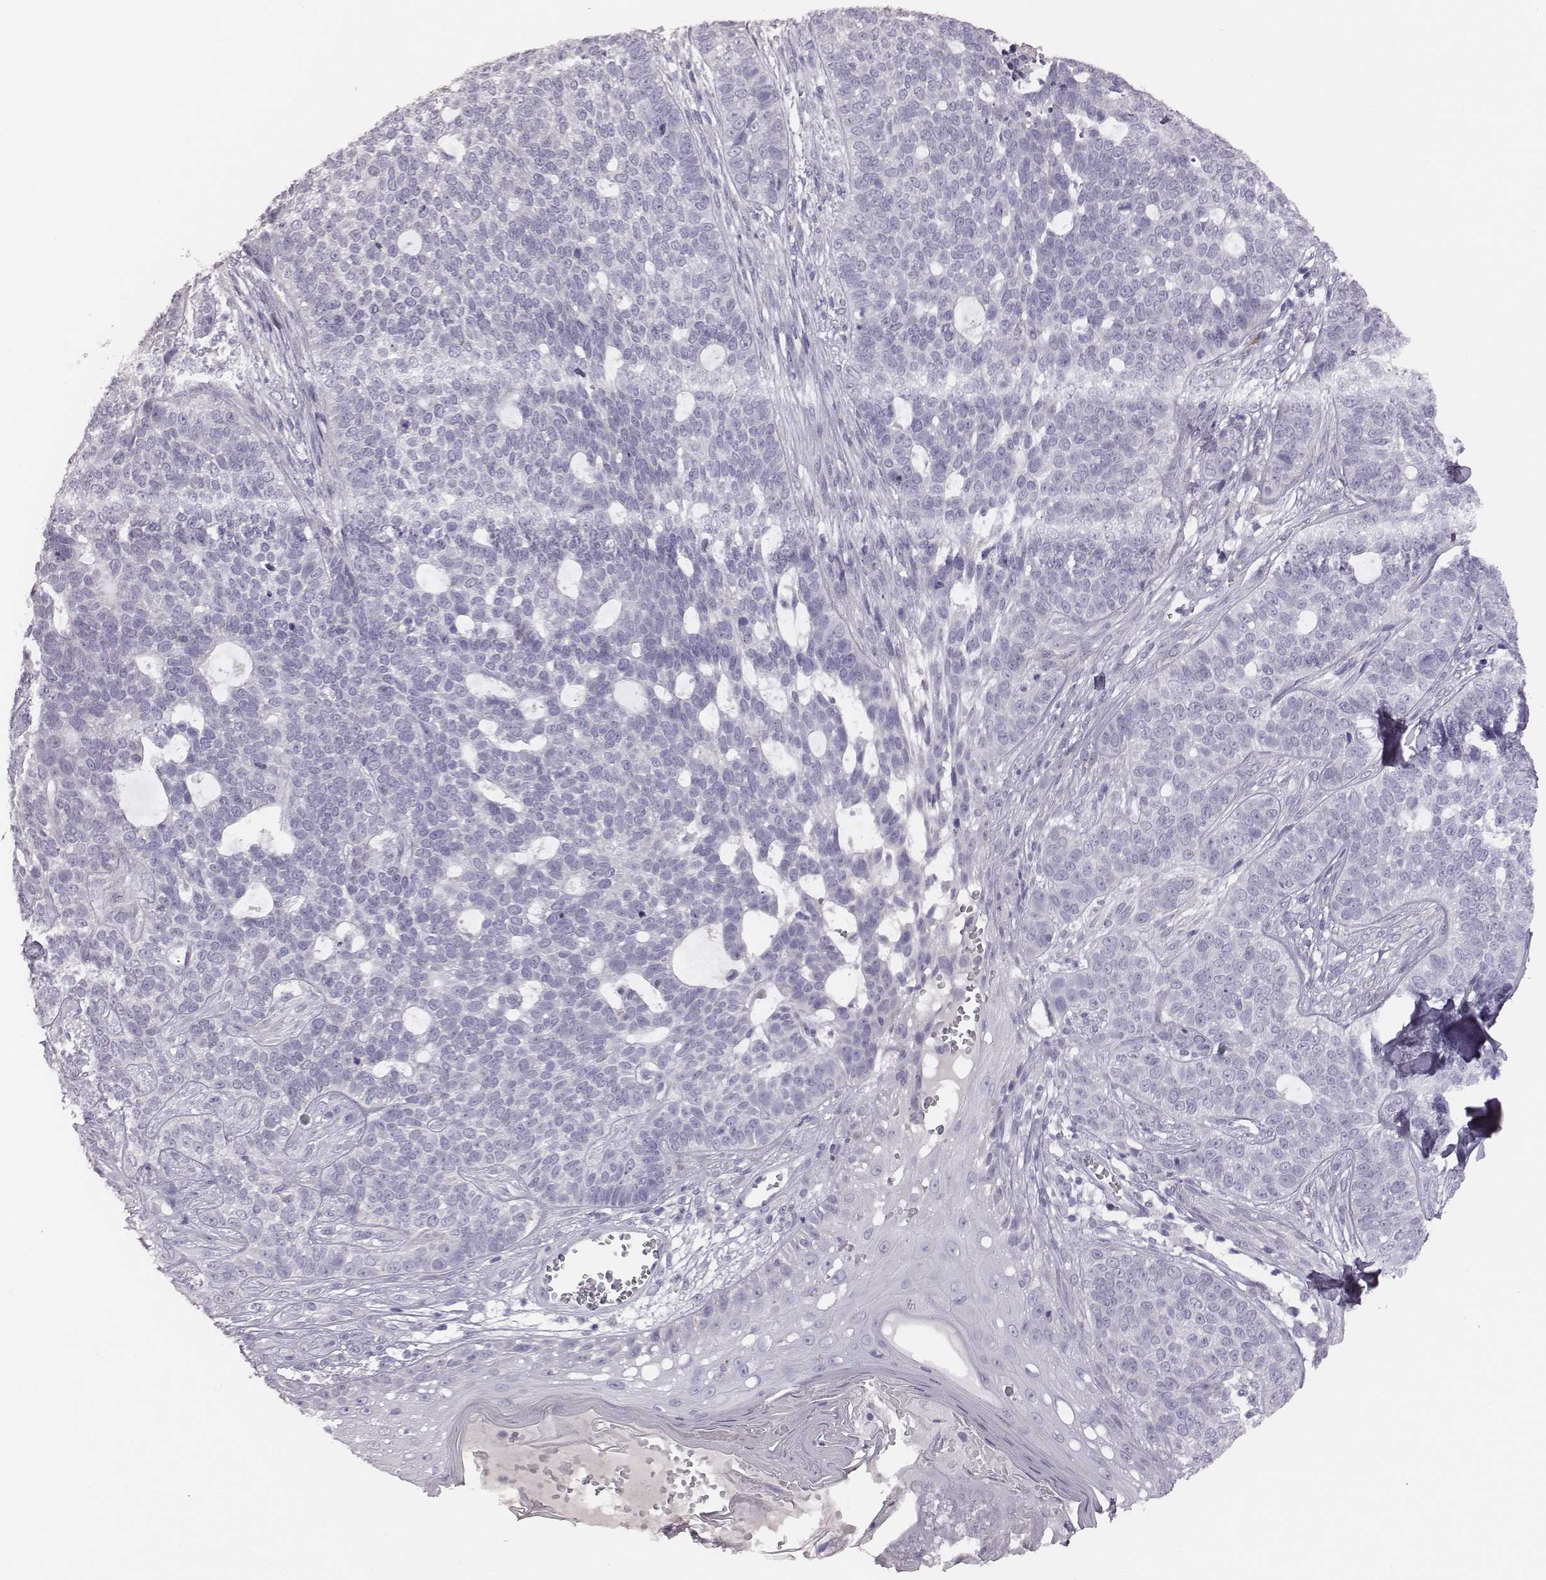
{"staining": {"intensity": "negative", "quantity": "none", "location": "none"}, "tissue": "skin cancer", "cell_type": "Tumor cells", "image_type": "cancer", "snomed": [{"axis": "morphology", "description": "Basal cell carcinoma"}, {"axis": "topography", "description": "Skin"}], "caption": "Tumor cells are negative for protein expression in human skin cancer (basal cell carcinoma).", "gene": "GUCA1A", "patient": {"sex": "female", "age": 69}}